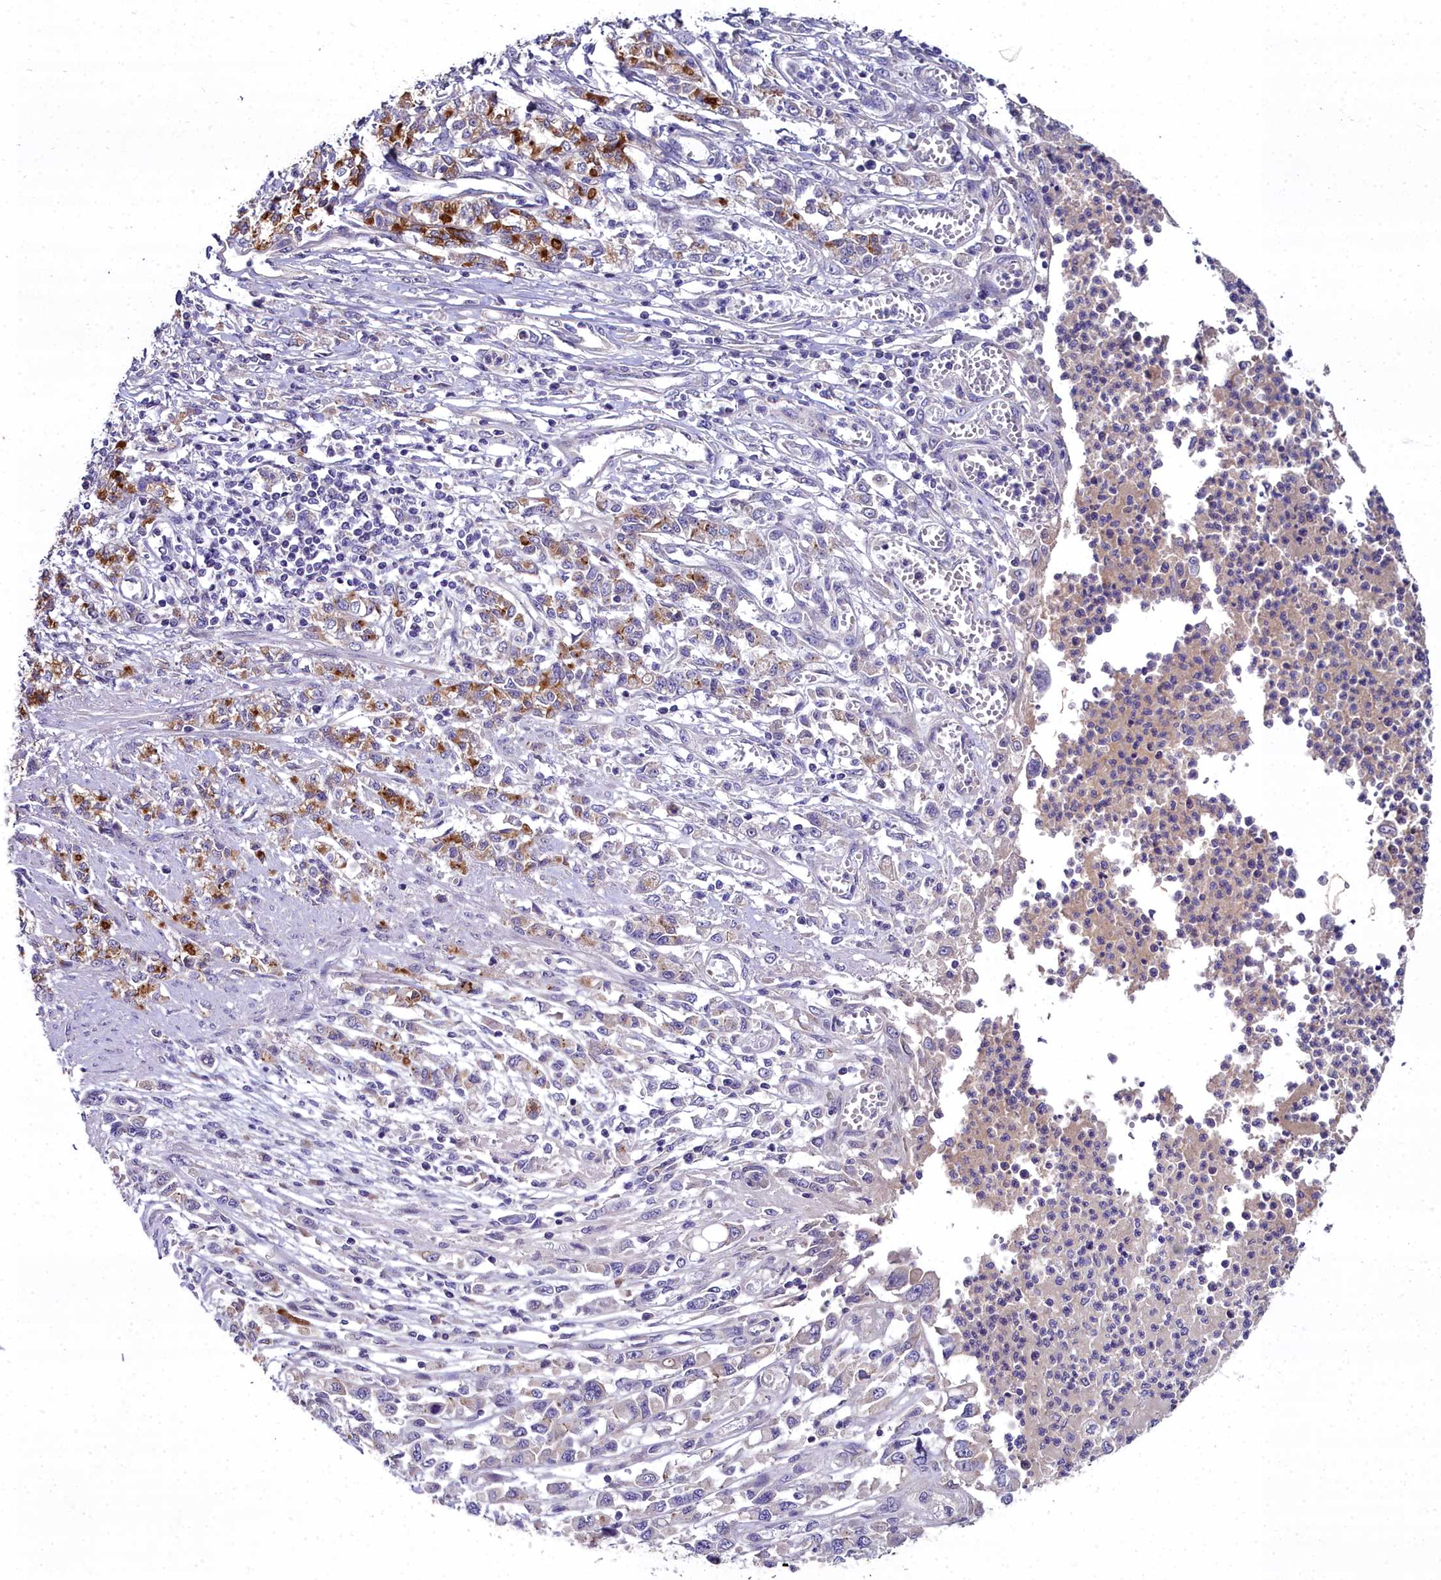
{"staining": {"intensity": "moderate", "quantity": "25%-75%", "location": "cytoplasmic/membranous"}, "tissue": "stomach cancer", "cell_type": "Tumor cells", "image_type": "cancer", "snomed": [{"axis": "morphology", "description": "Adenocarcinoma, NOS"}, {"axis": "topography", "description": "Stomach"}], "caption": "Immunohistochemistry (IHC) histopathology image of neoplastic tissue: human adenocarcinoma (stomach) stained using immunohistochemistry (IHC) exhibits medium levels of moderate protein expression localized specifically in the cytoplasmic/membranous of tumor cells, appearing as a cytoplasmic/membranous brown color.", "gene": "NT5M", "patient": {"sex": "female", "age": 76}}